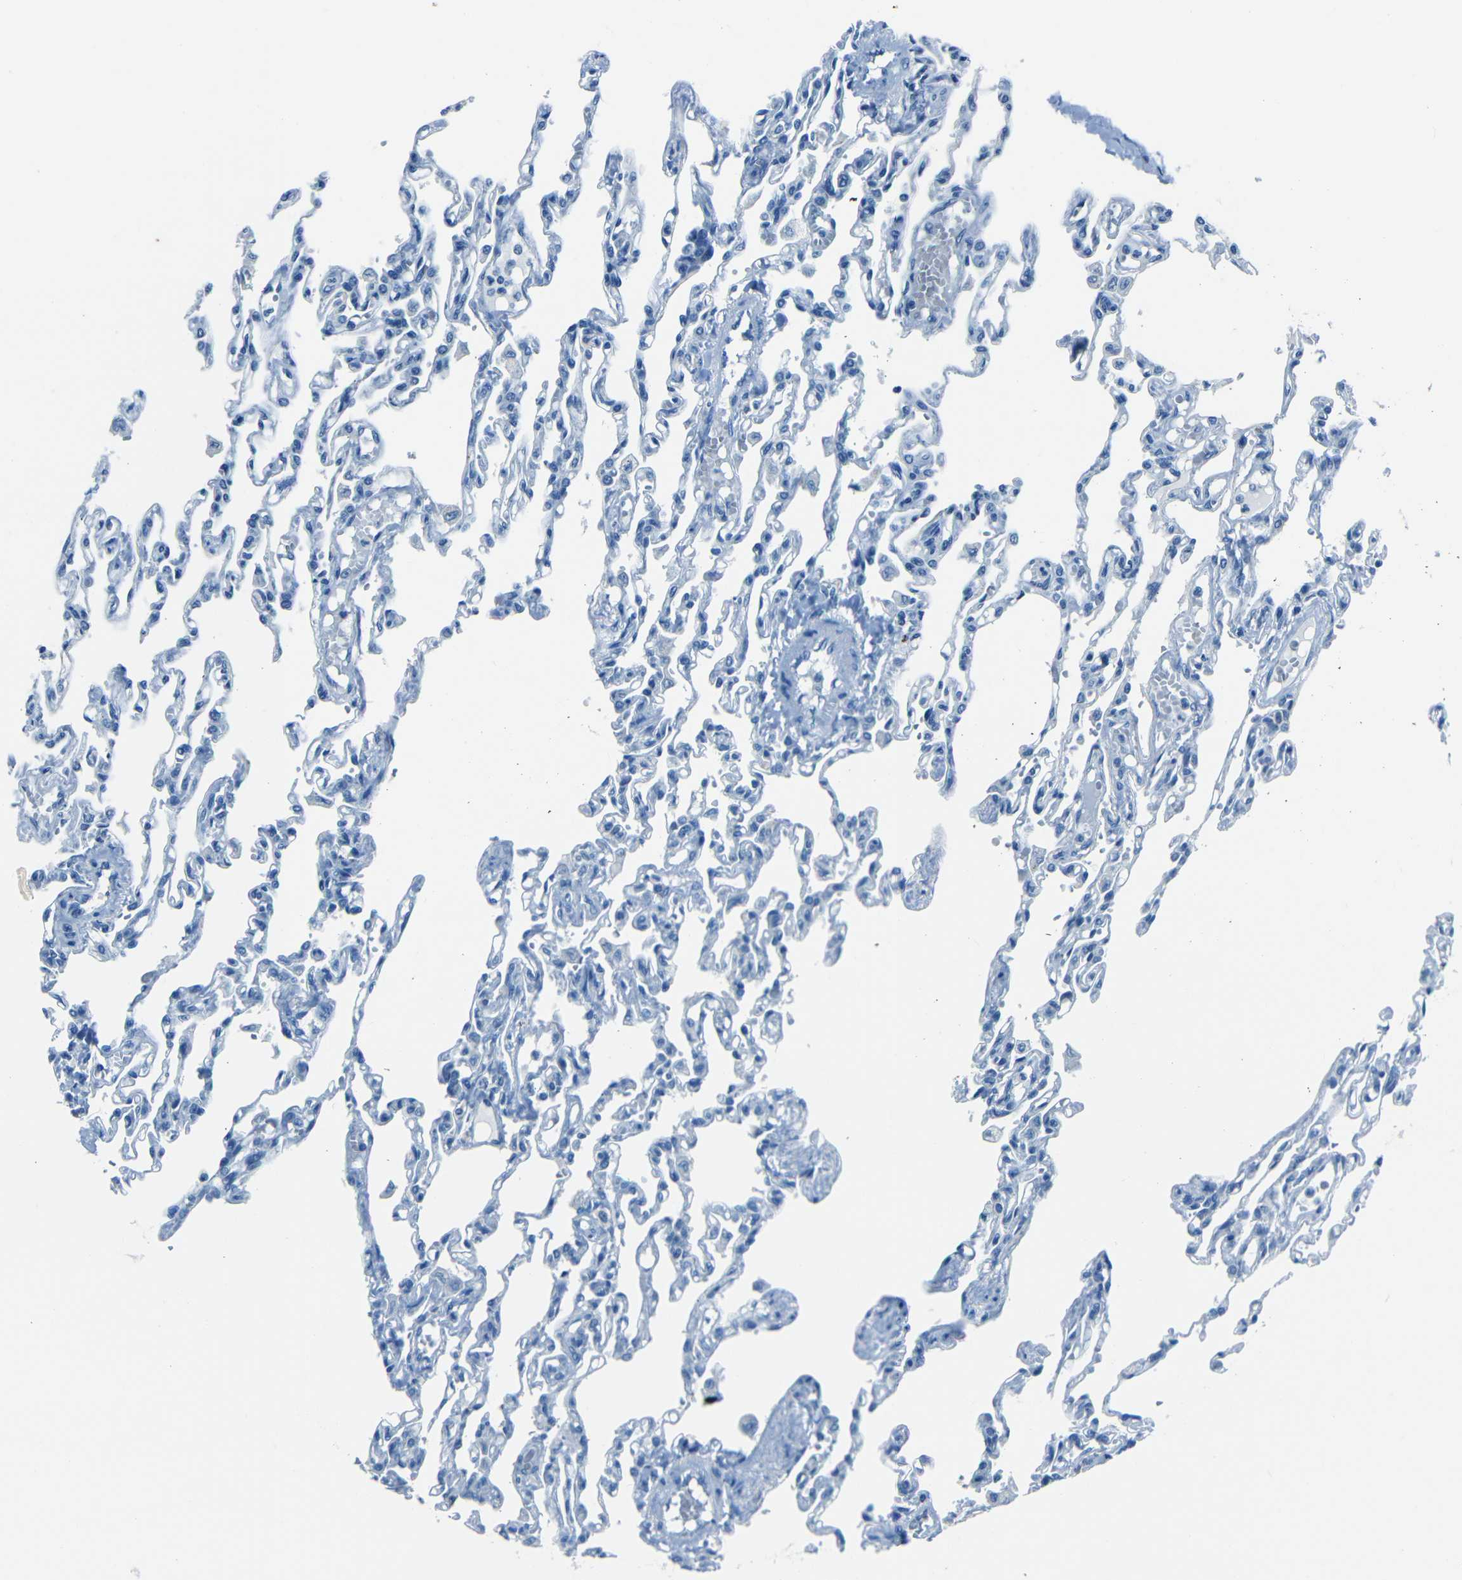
{"staining": {"intensity": "negative", "quantity": "none", "location": "none"}, "tissue": "lung", "cell_type": "Alveolar cells", "image_type": "normal", "snomed": [{"axis": "morphology", "description": "Normal tissue, NOS"}, {"axis": "topography", "description": "Lung"}], "caption": "A high-resolution photomicrograph shows immunohistochemistry (IHC) staining of normal lung, which shows no significant expression in alveolar cells. (Stains: DAB (3,3'-diaminobenzidine) IHC with hematoxylin counter stain, Microscopy: brightfield microscopy at high magnification).", "gene": "FBN2", "patient": {"sex": "male", "age": 21}}